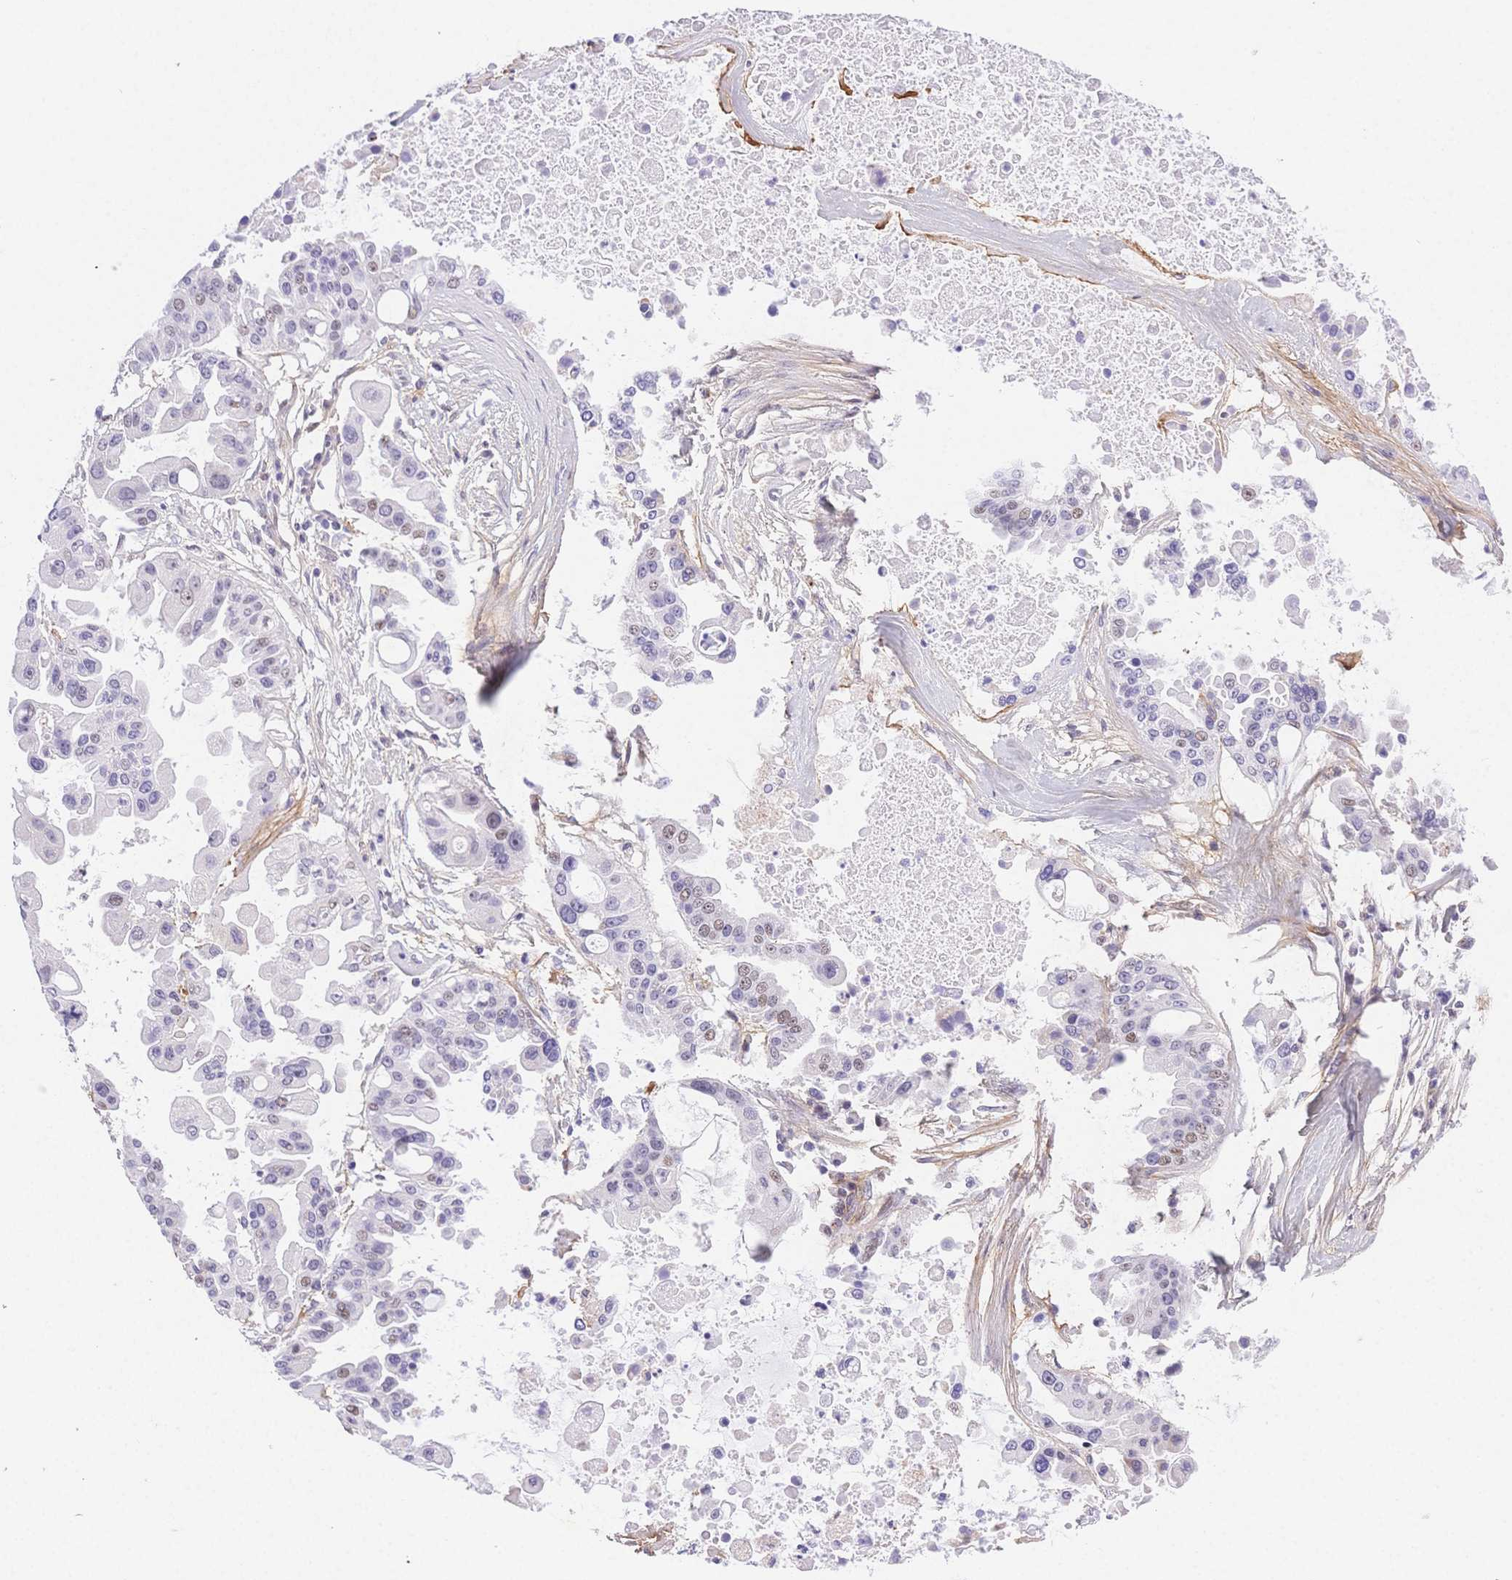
{"staining": {"intensity": "weak", "quantity": "<25%", "location": "nuclear"}, "tissue": "ovarian cancer", "cell_type": "Tumor cells", "image_type": "cancer", "snomed": [{"axis": "morphology", "description": "Cystadenocarcinoma, serous, NOS"}, {"axis": "topography", "description": "Ovary"}], "caption": "There is no significant staining in tumor cells of ovarian serous cystadenocarcinoma.", "gene": "PDZD2", "patient": {"sex": "female", "age": 56}}